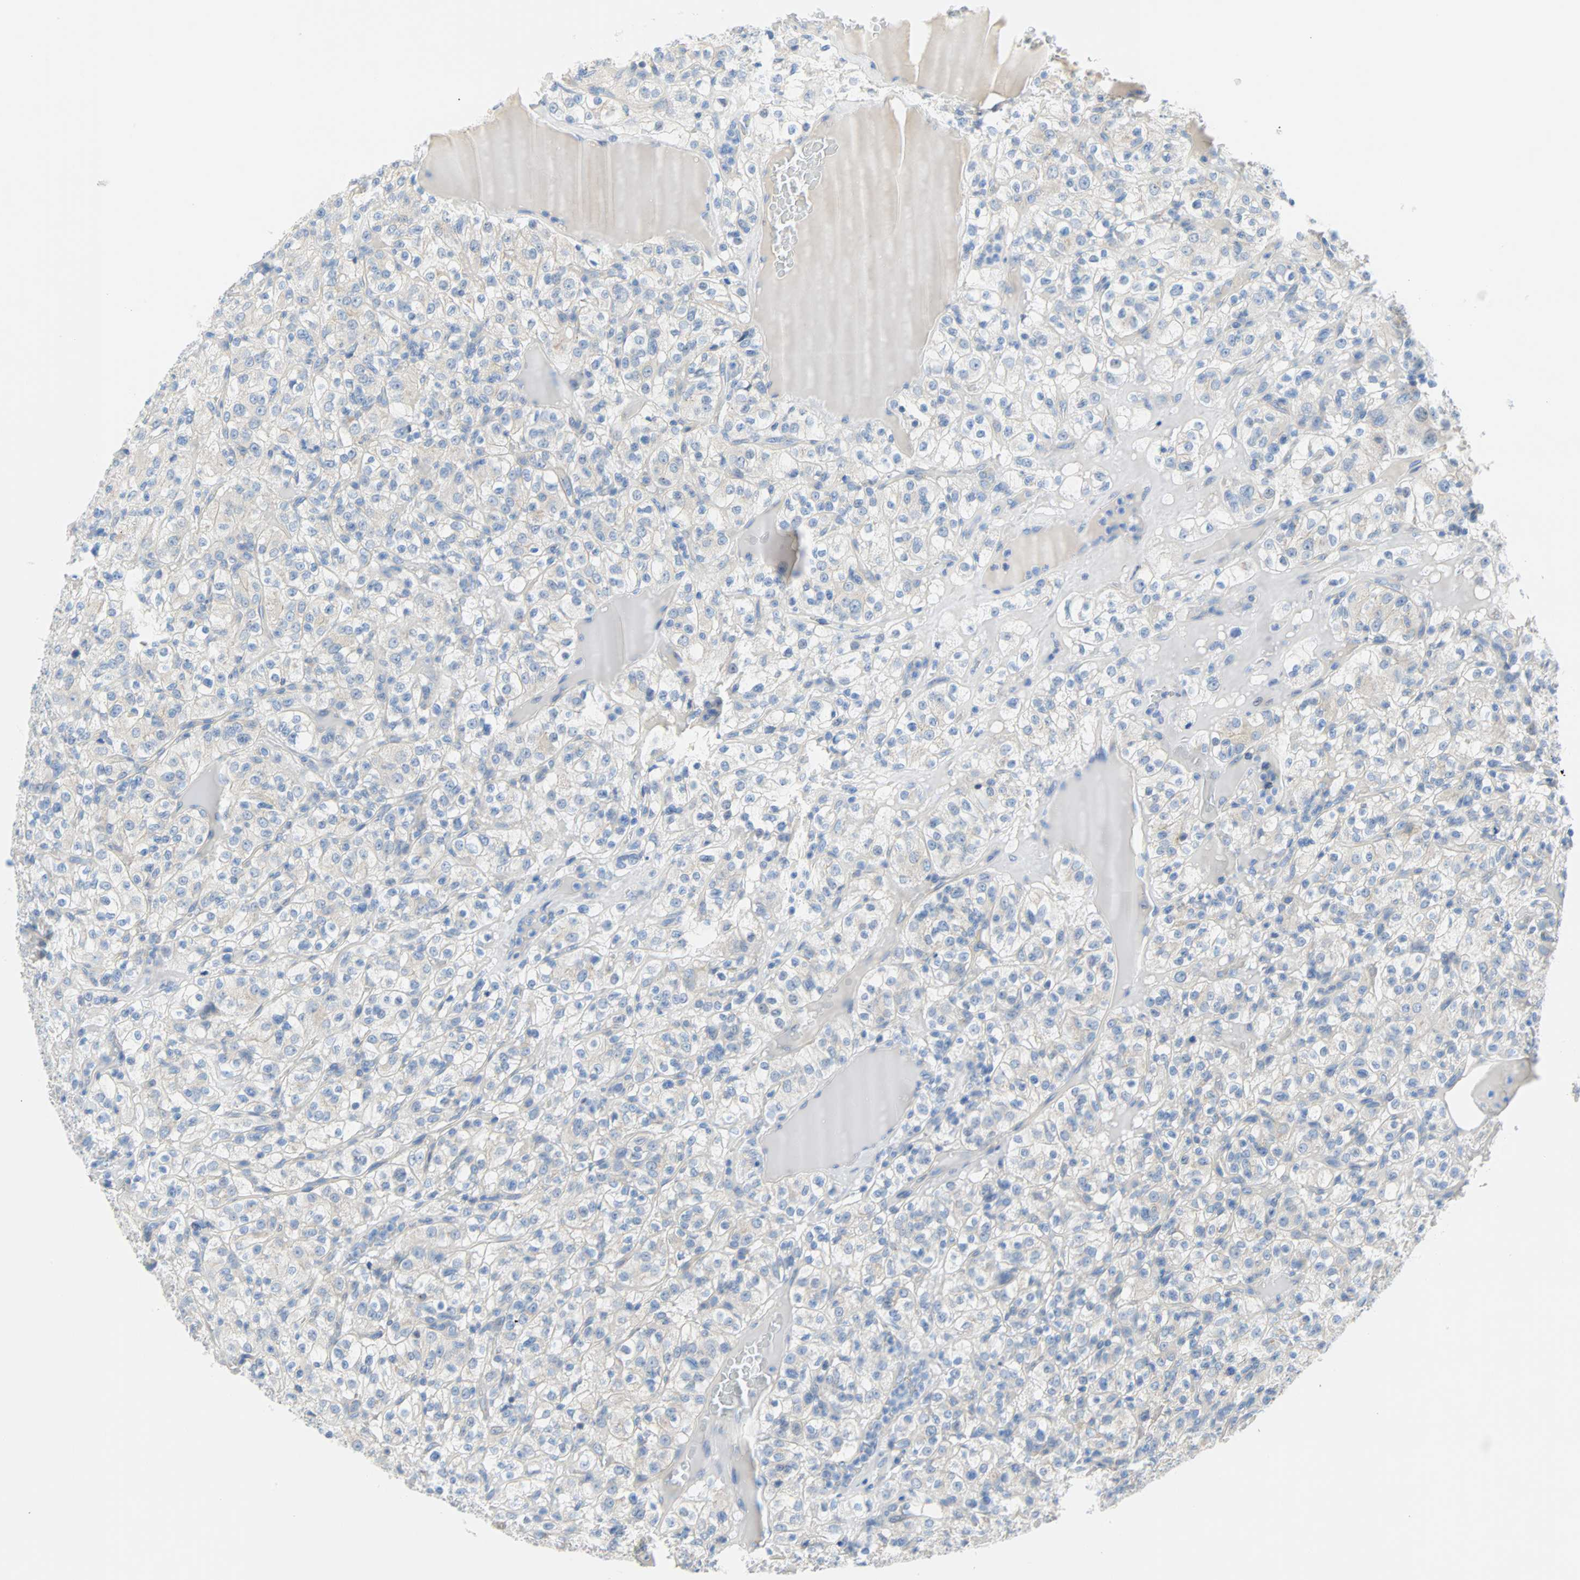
{"staining": {"intensity": "weak", "quantity": "<25%", "location": "cytoplasmic/membranous"}, "tissue": "renal cancer", "cell_type": "Tumor cells", "image_type": "cancer", "snomed": [{"axis": "morphology", "description": "Normal tissue, NOS"}, {"axis": "morphology", "description": "Adenocarcinoma, NOS"}, {"axis": "topography", "description": "Kidney"}], "caption": "High power microscopy histopathology image of an IHC photomicrograph of adenocarcinoma (renal), revealing no significant staining in tumor cells.", "gene": "PDPN", "patient": {"sex": "female", "age": 72}}